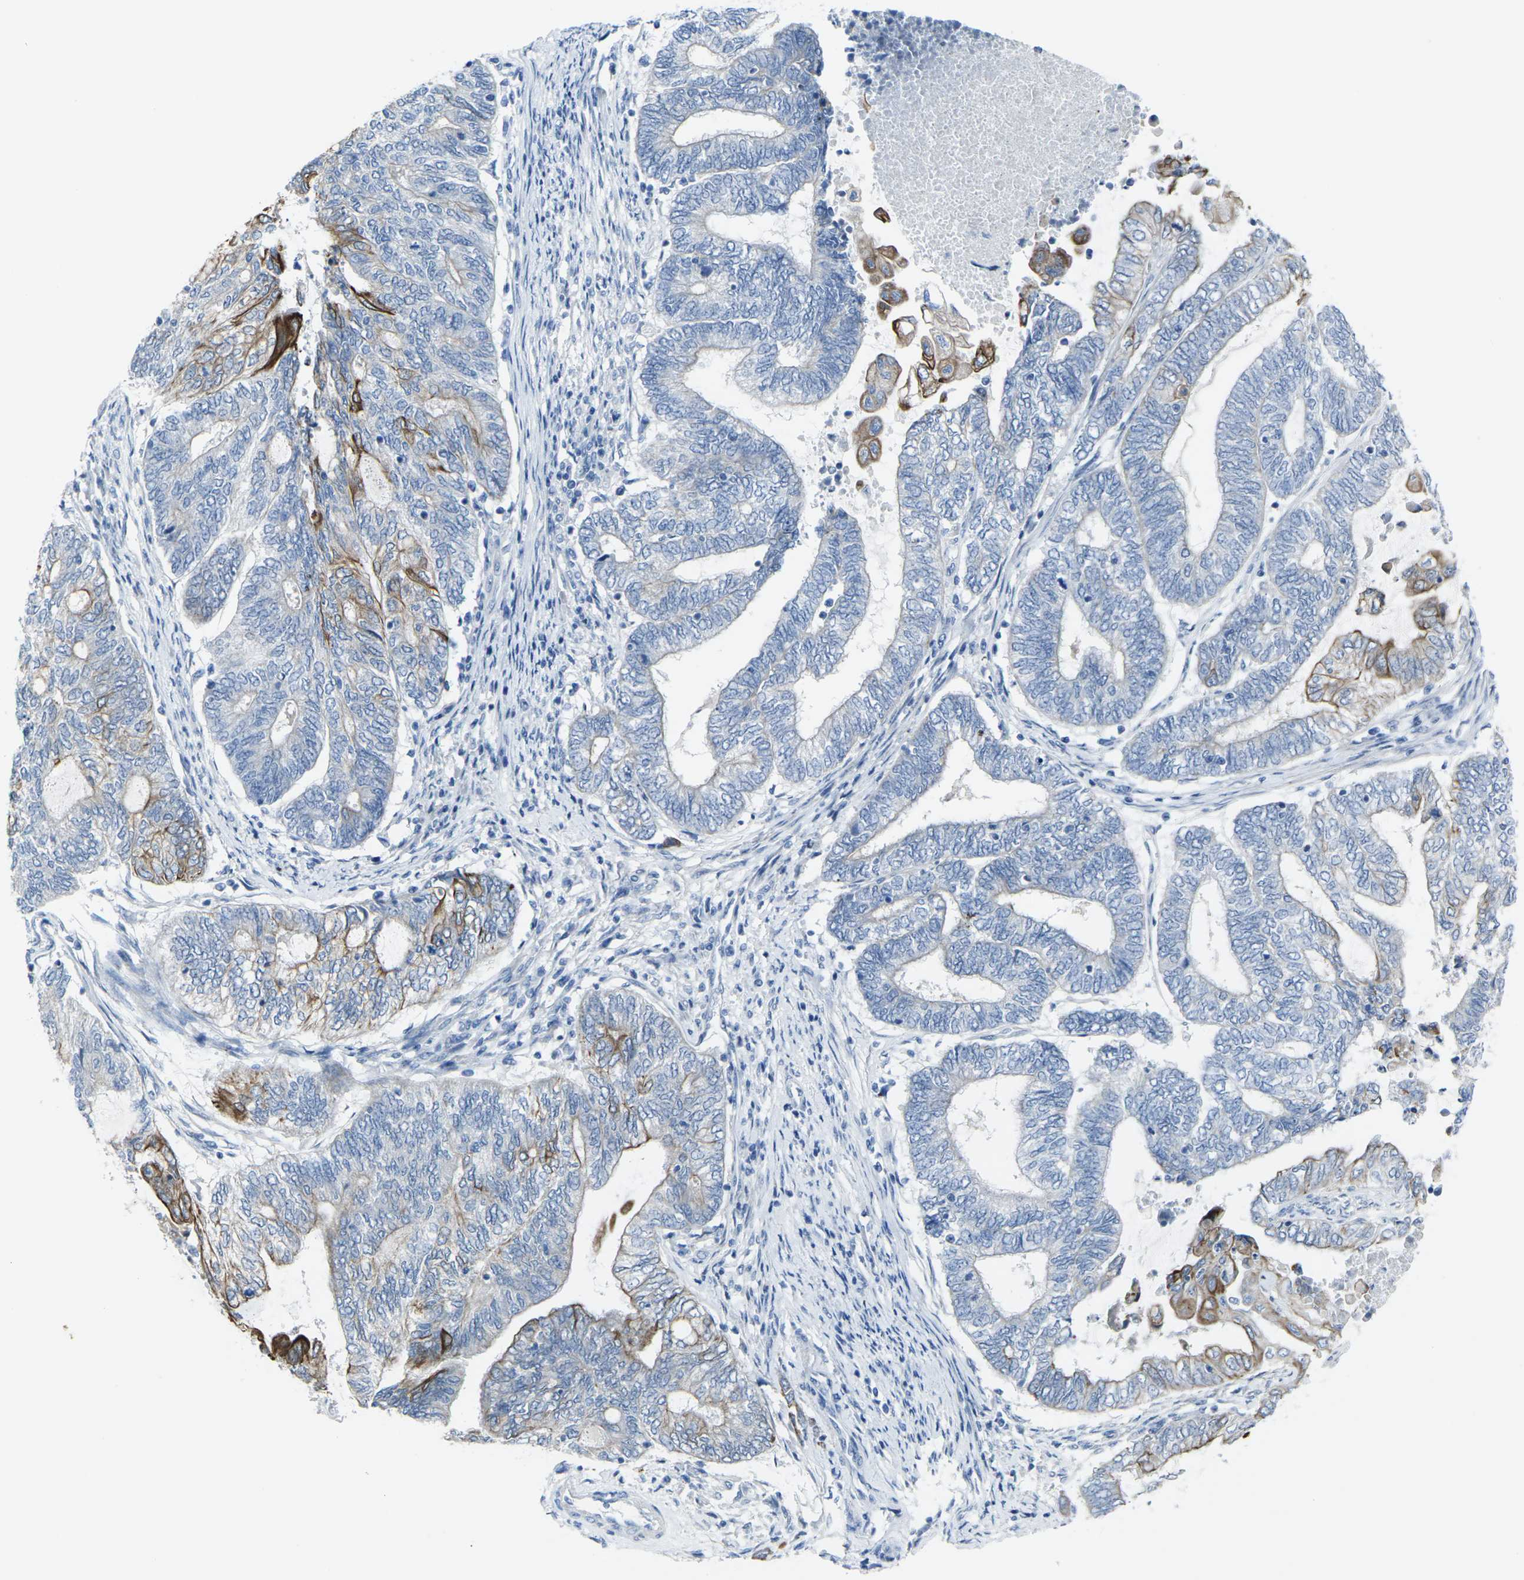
{"staining": {"intensity": "strong", "quantity": "<25%", "location": "cytoplasmic/membranous"}, "tissue": "endometrial cancer", "cell_type": "Tumor cells", "image_type": "cancer", "snomed": [{"axis": "morphology", "description": "Adenocarcinoma, NOS"}, {"axis": "topography", "description": "Uterus"}, {"axis": "topography", "description": "Endometrium"}], "caption": "Endometrial cancer (adenocarcinoma) stained for a protein (brown) shows strong cytoplasmic/membranous positive staining in about <25% of tumor cells.", "gene": "ANKRD46", "patient": {"sex": "female", "age": 70}}